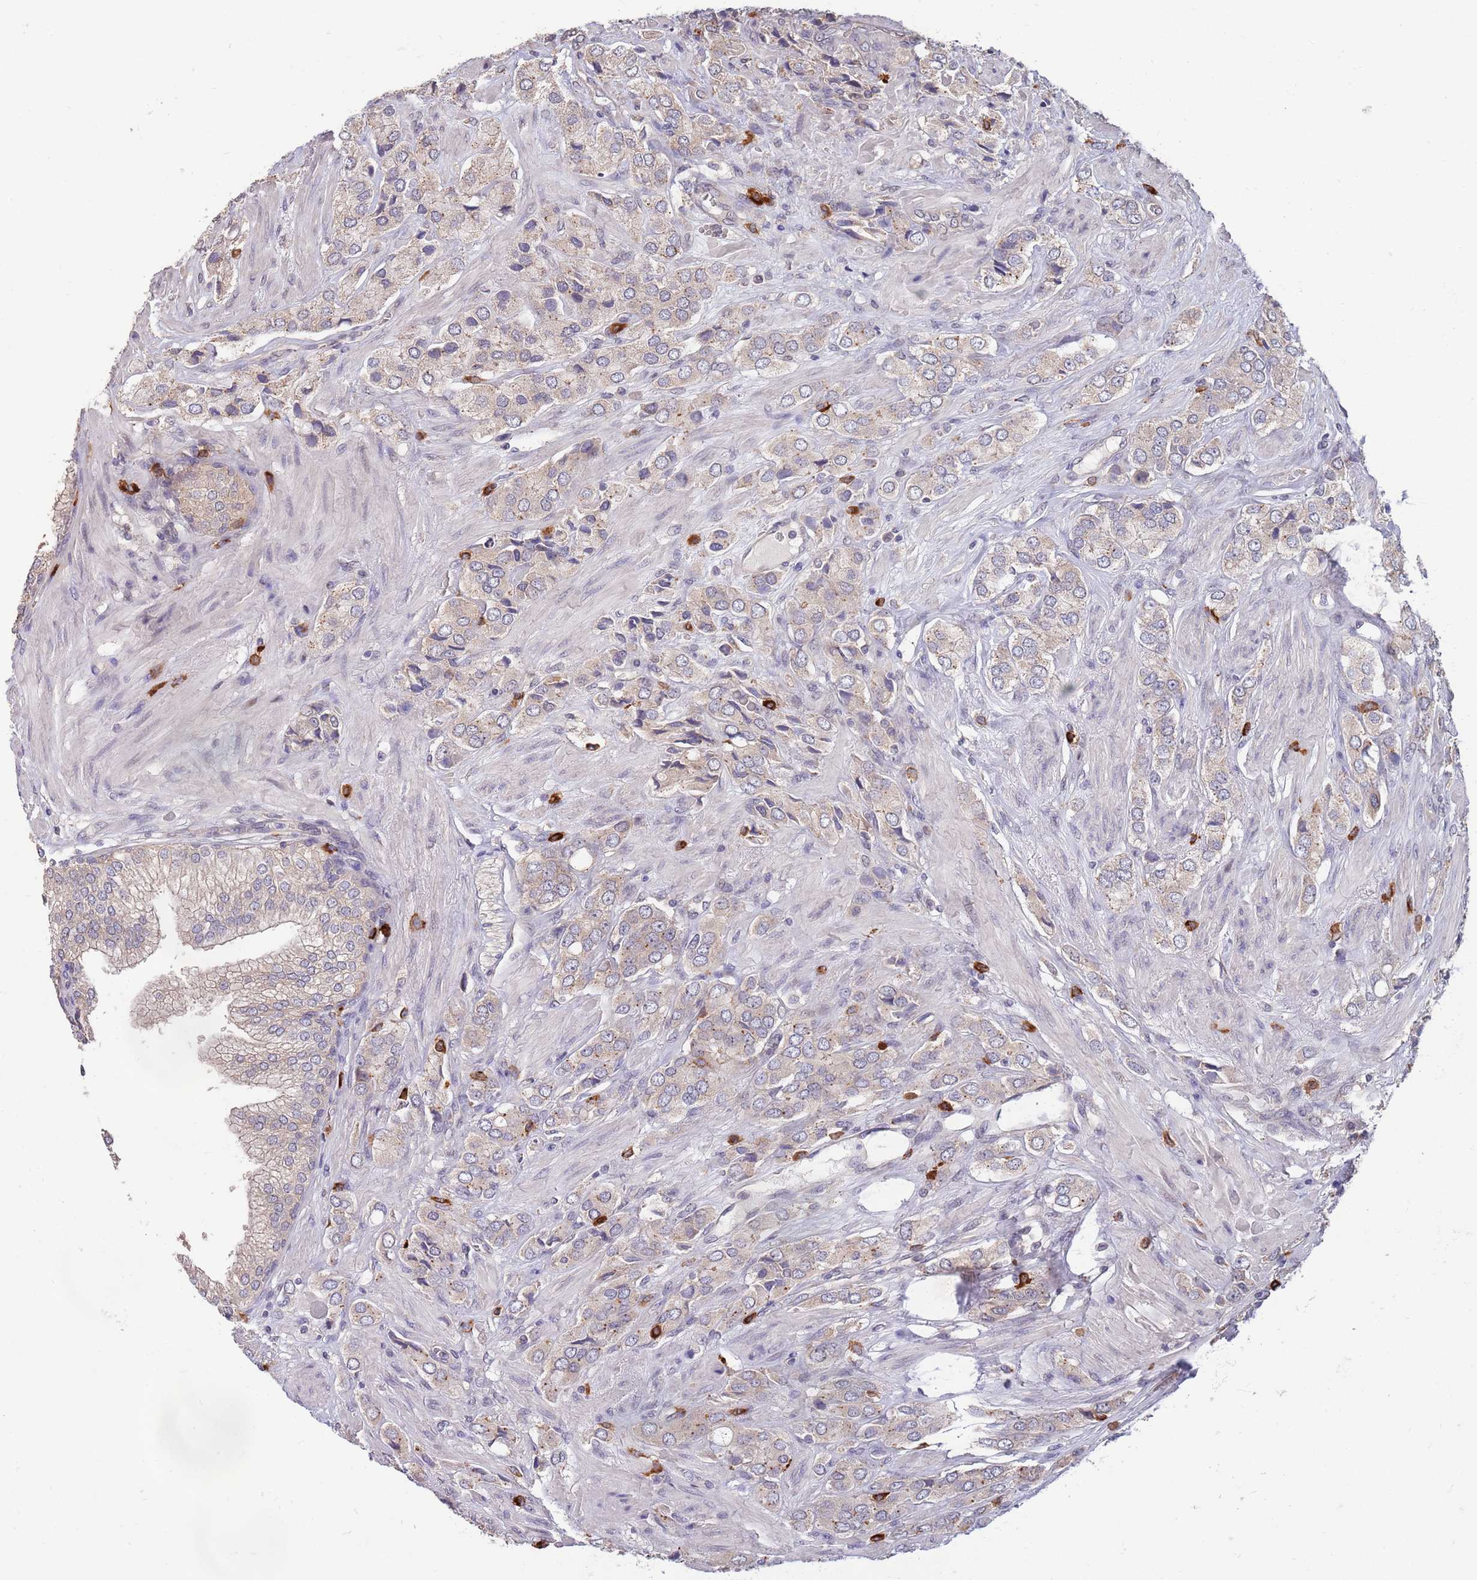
{"staining": {"intensity": "weak", "quantity": "25%-75%", "location": "cytoplasmic/membranous"}, "tissue": "prostate cancer", "cell_type": "Tumor cells", "image_type": "cancer", "snomed": [{"axis": "morphology", "description": "Adenocarcinoma, High grade"}, {"axis": "topography", "description": "Prostate and seminal vesicle, NOS"}], "caption": "Brown immunohistochemical staining in human adenocarcinoma (high-grade) (prostate) demonstrates weak cytoplasmic/membranous expression in about 25%-75% of tumor cells.", "gene": "MARVELD2", "patient": {"sex": "male", "age": 64}}